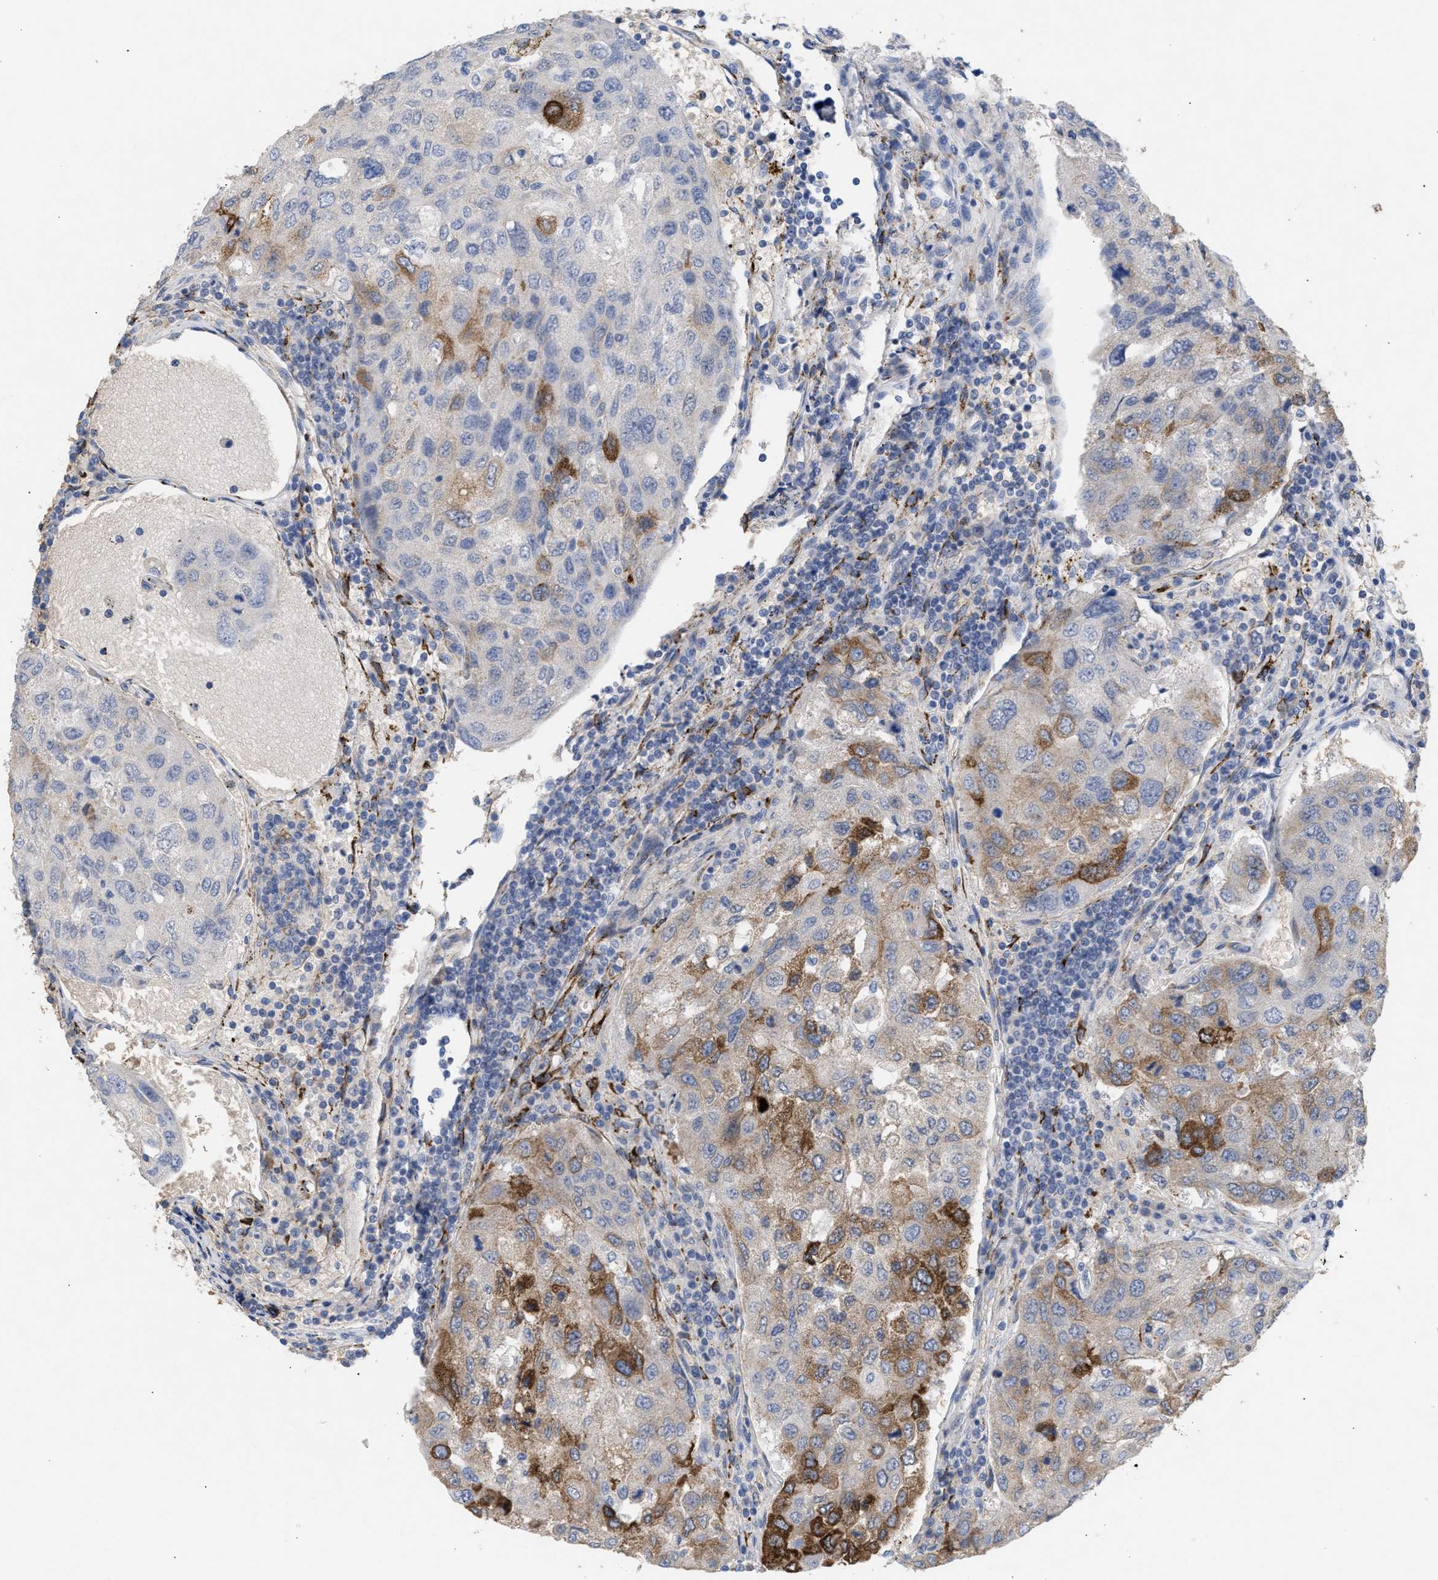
{"staining": {"intensity": "strong", "quantity": "<25%", "location": "cytoplasmic/membranous"}, "tissue": "urothelial cancer", "cell_type": "Tumor cells", "image_type": "cancer", "snomed": [{"axis": "morphology", "description": "Urothelial carcinoma, High grade"}, {"axis": "topography", "description": "Lymph node"}, {"axis": "topography", "description": "Urinary bladder"}], "caption": "About <25% of tumor cells in urothelial cancer exhibit strong cytoplasmic/membranous protein expression as visualized by brown immunohistochemical staining.", "gene": "SELENOM", "patient": {"sex": "male", "age": 51}}